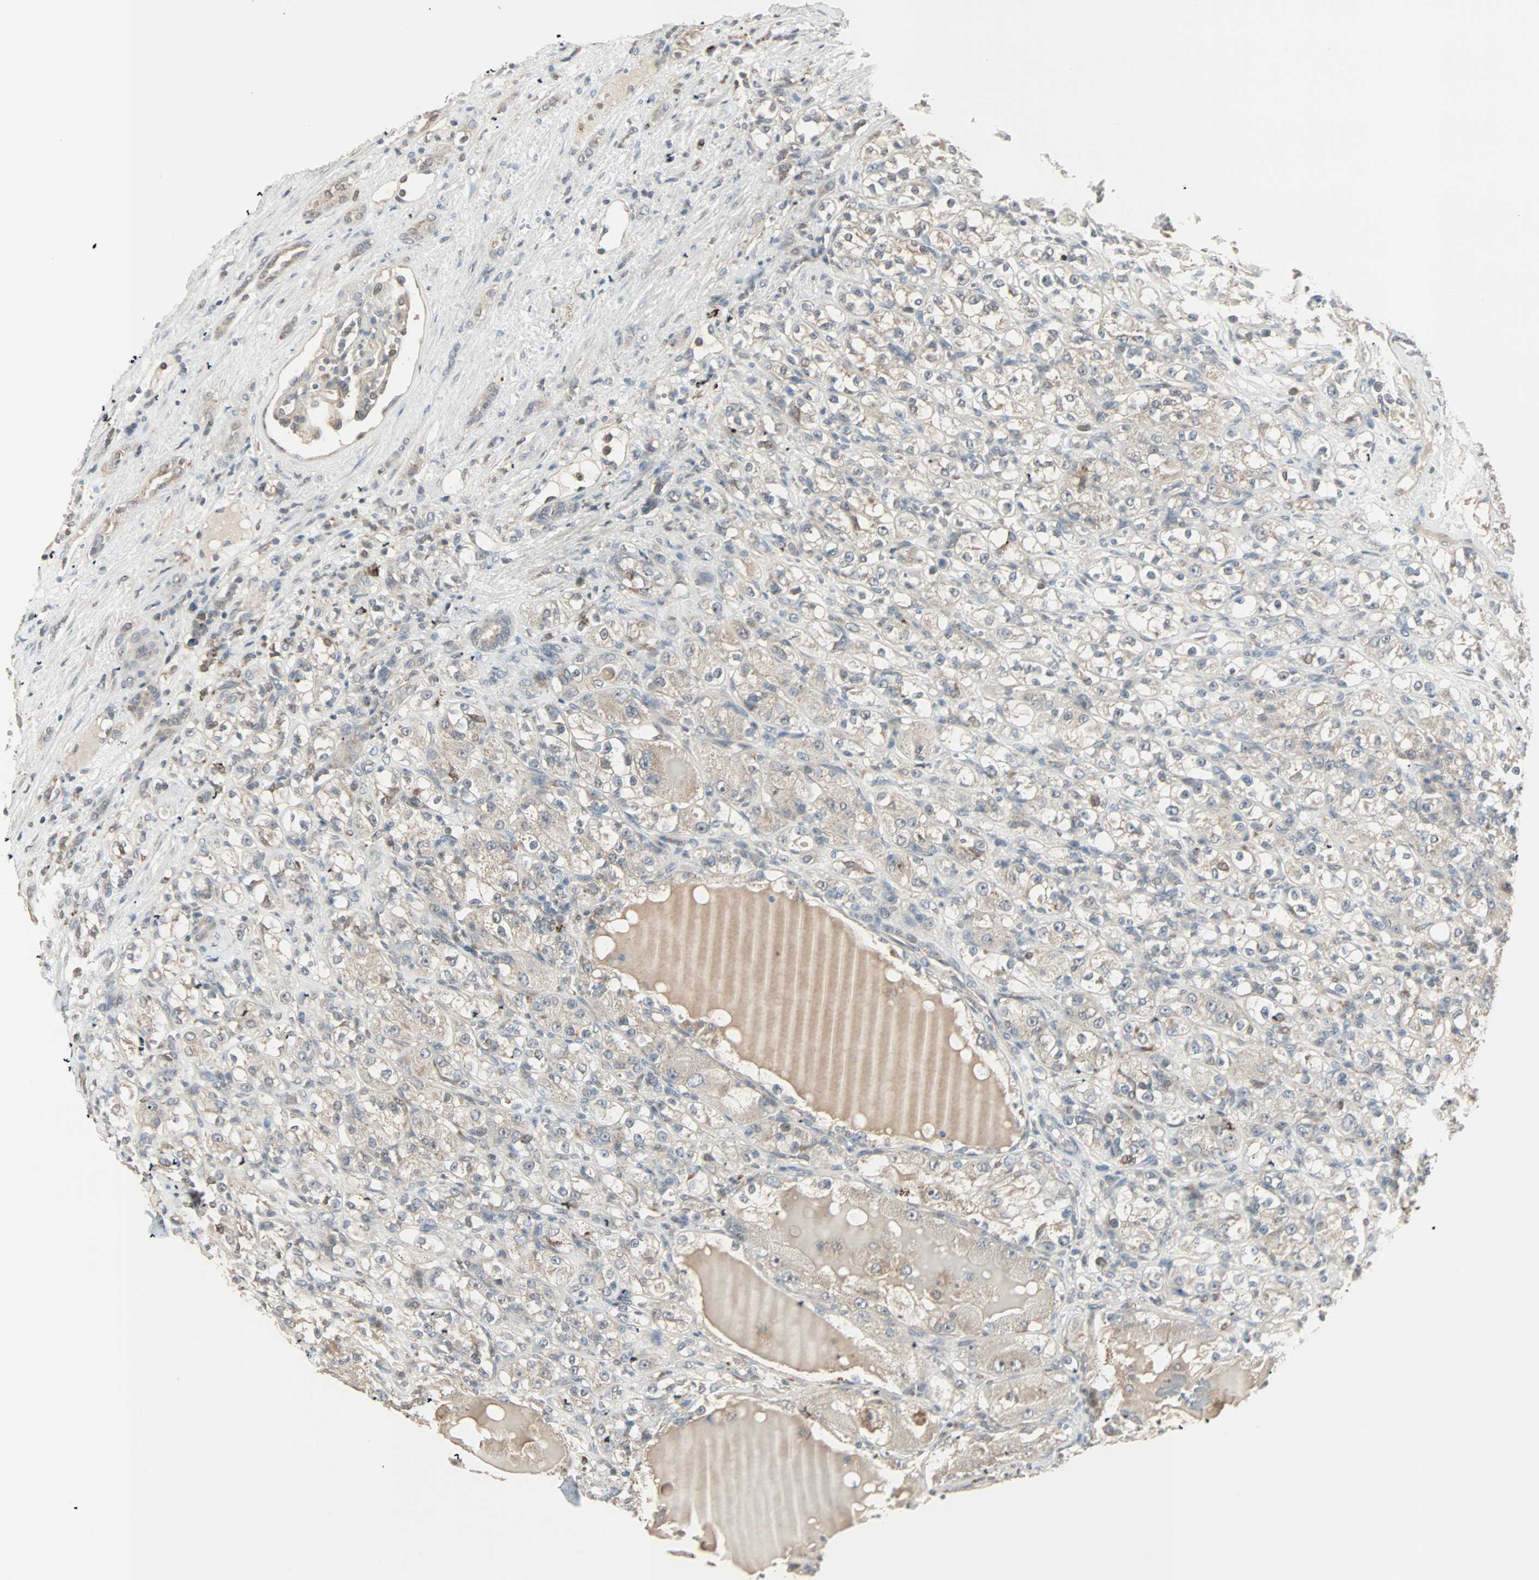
{"staining": {"intensity": "weak", "quantity": ">75%", "location": "cytoplasmic/membranous"}, "tissue": "renal cancer", "cell_type": "Tumor cells", "image_type": "cancer", "snomed": [{"axis": "morphology", "description": "Normal tissue, NOS"}, {"axis": "morphology", "description": "Adenocarcinoma, NOS"}, {"axis": "topography", "description": "Kidney"}], "caption": "A photomicrograph of human adenocarcinoma (renal) stained for a protein reveals weak cytoplasmic/membranous brown staining in tumor cells.", "gene": "KDM4A", "patient": {"sex": "male", "age": 61}}